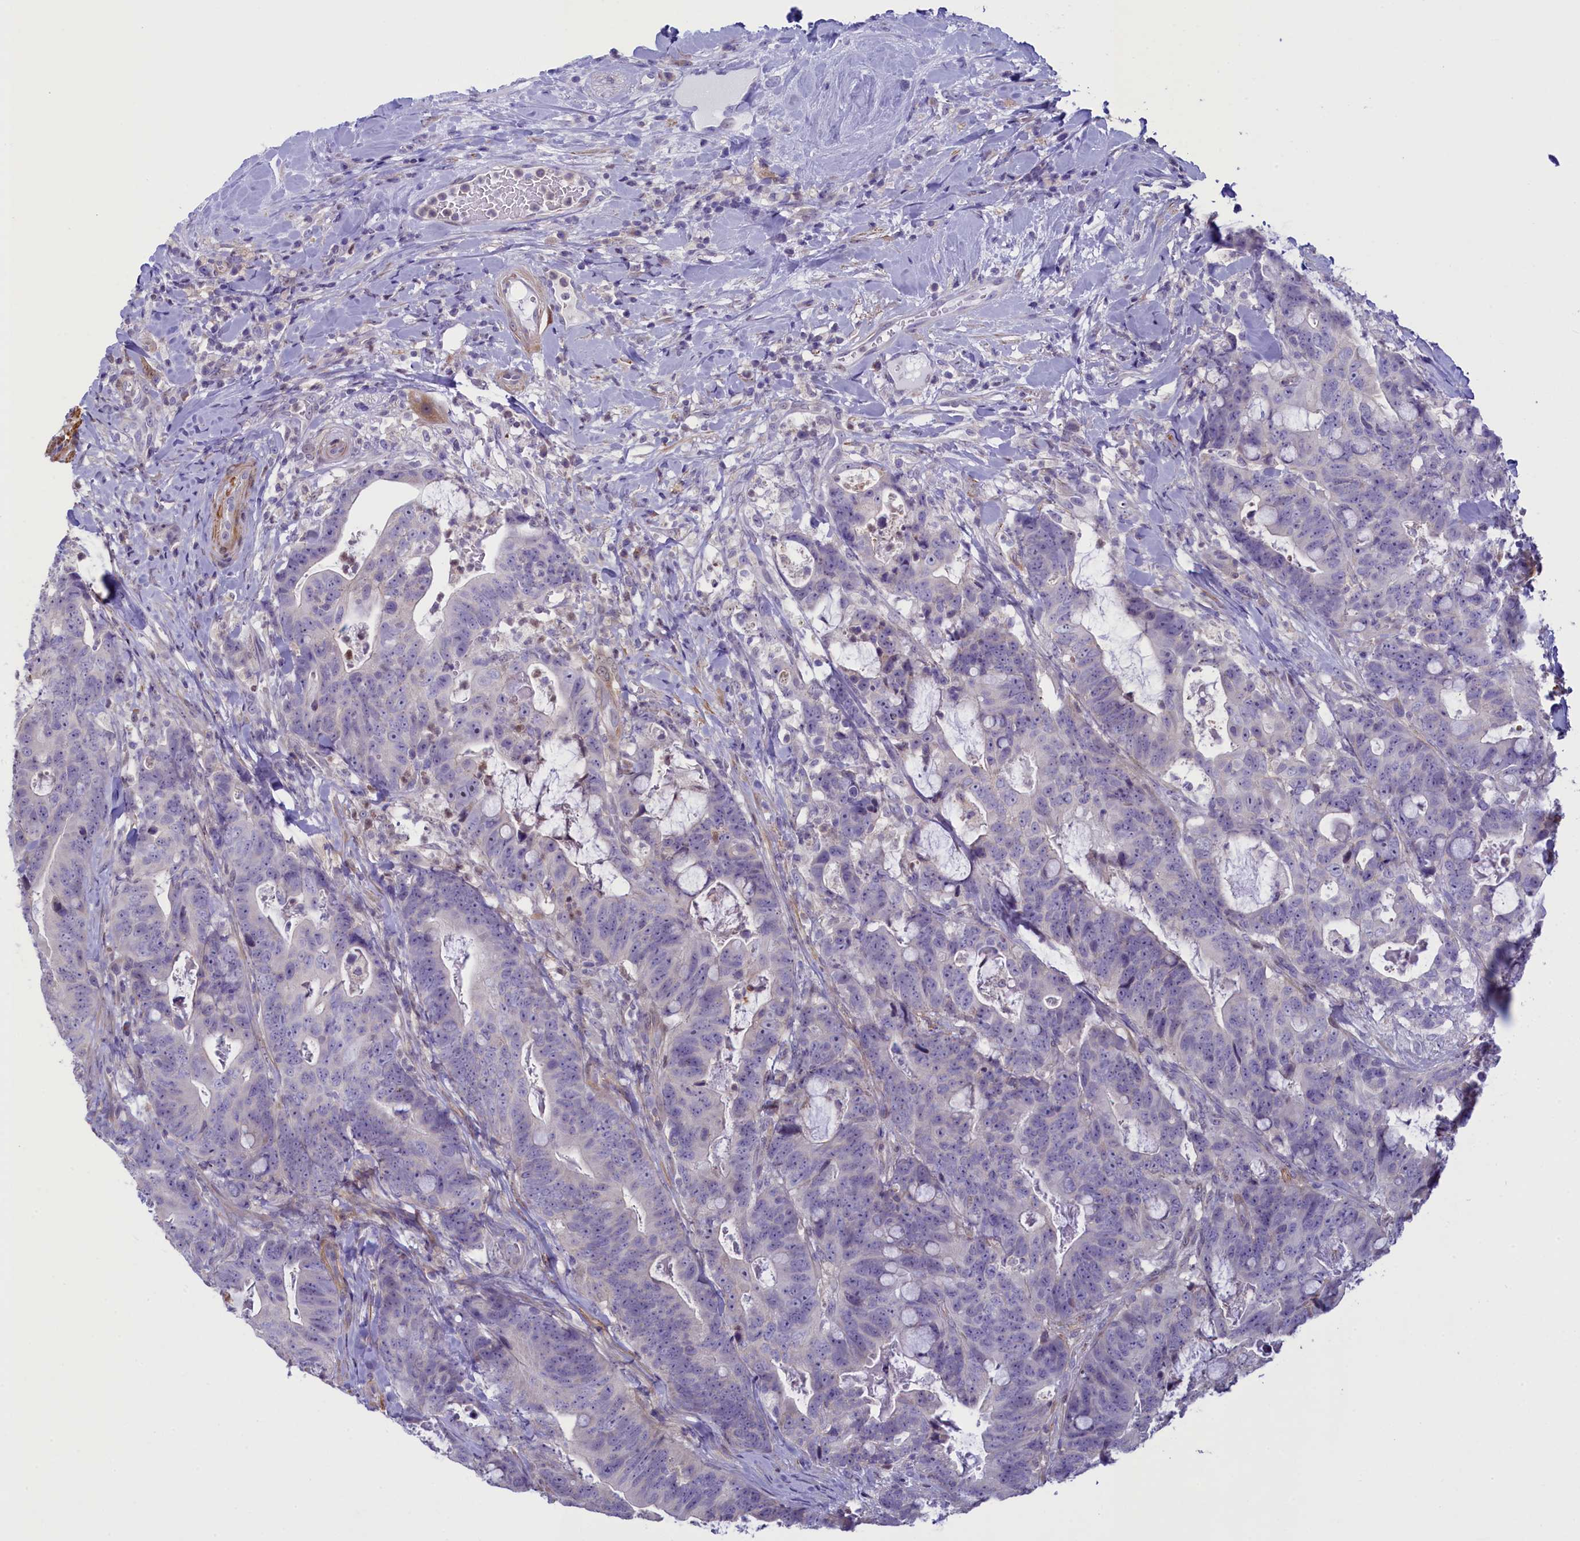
{"staining": {"intensity": "negative", "quantity": "none", "location": "none"}, "tissue": "colorectal cancer", "cell_type": "Tumor cells", "image_type": "cancer", "snomed": [{"axis": "morphology", "description": "Adenocarcinoma, NOS"}, {"axis": "topography", "description": "Colon"}], "caption": "Protein analysis of adenocarcinoma (colorectal) exhibits no significant staining in tumor cells. (Brightfield microscopy of DAB (3,3'-diaminobenzidine) immunohistochemistry at high magnification).", "gene": "IGSF6", "patient": {"sex": "female", "age": 82}}